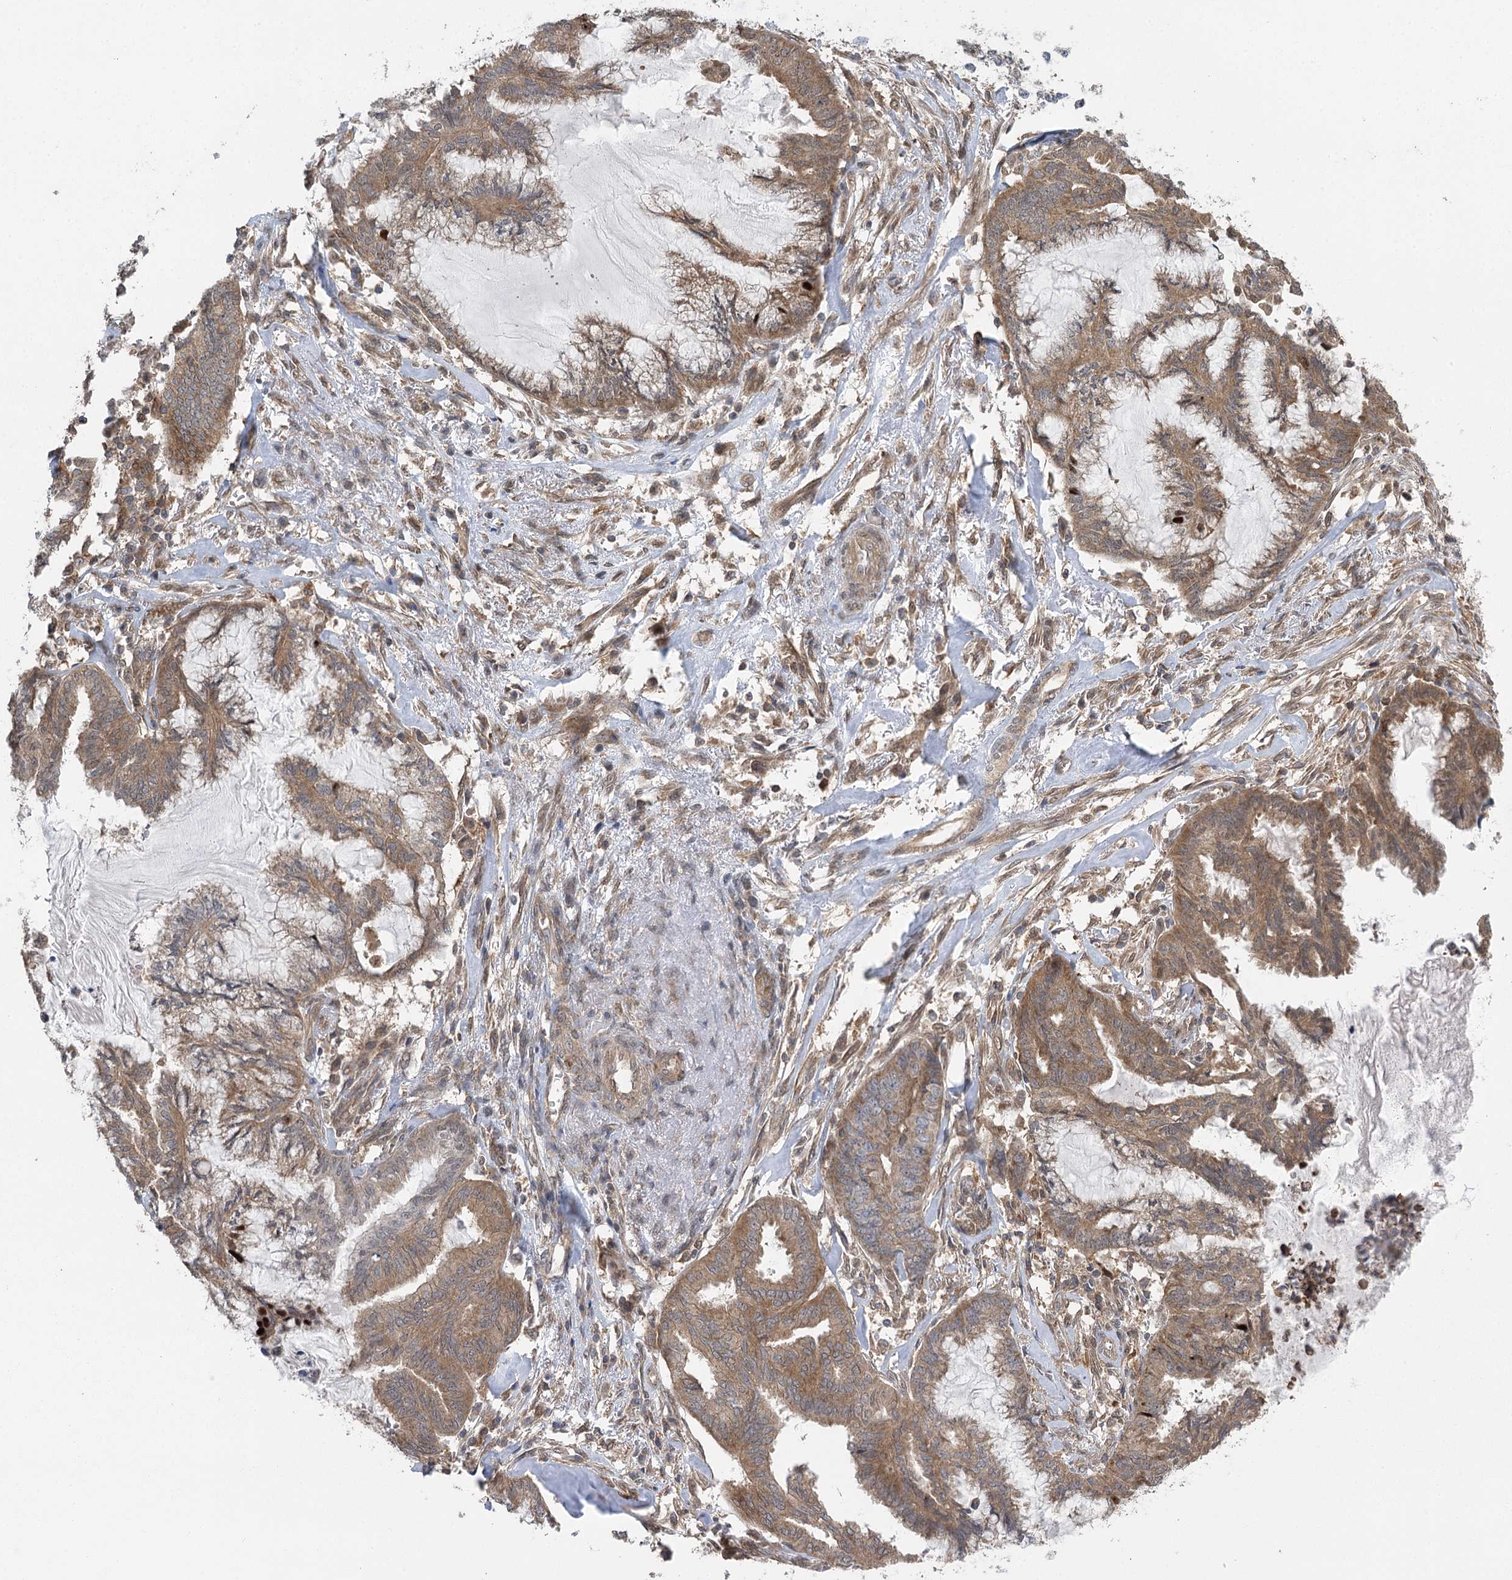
{"staining": {"intensity": "moderate", "quantity": ">75%", "location": "cytoplasmic/membranous"}, "tissue": "endometrial cancer", "cell_type": "Tumor cells", "image_type": "cancer", "snomed": [{"axis": "morphology", "description": "Adenocarcinoma, NOS"}, {"axis": "topography", "description": "Endometrium"}], "caption": "A photomicrograph showing moderate cytoplasmic/membranous expression in approximately >75% of tumor cells in adenocarcinoma (endometrial), as visualized by brown immunohistochemical staining.", "gene": "C12orf4", "patient": {"sex": "female", "age": 86}}